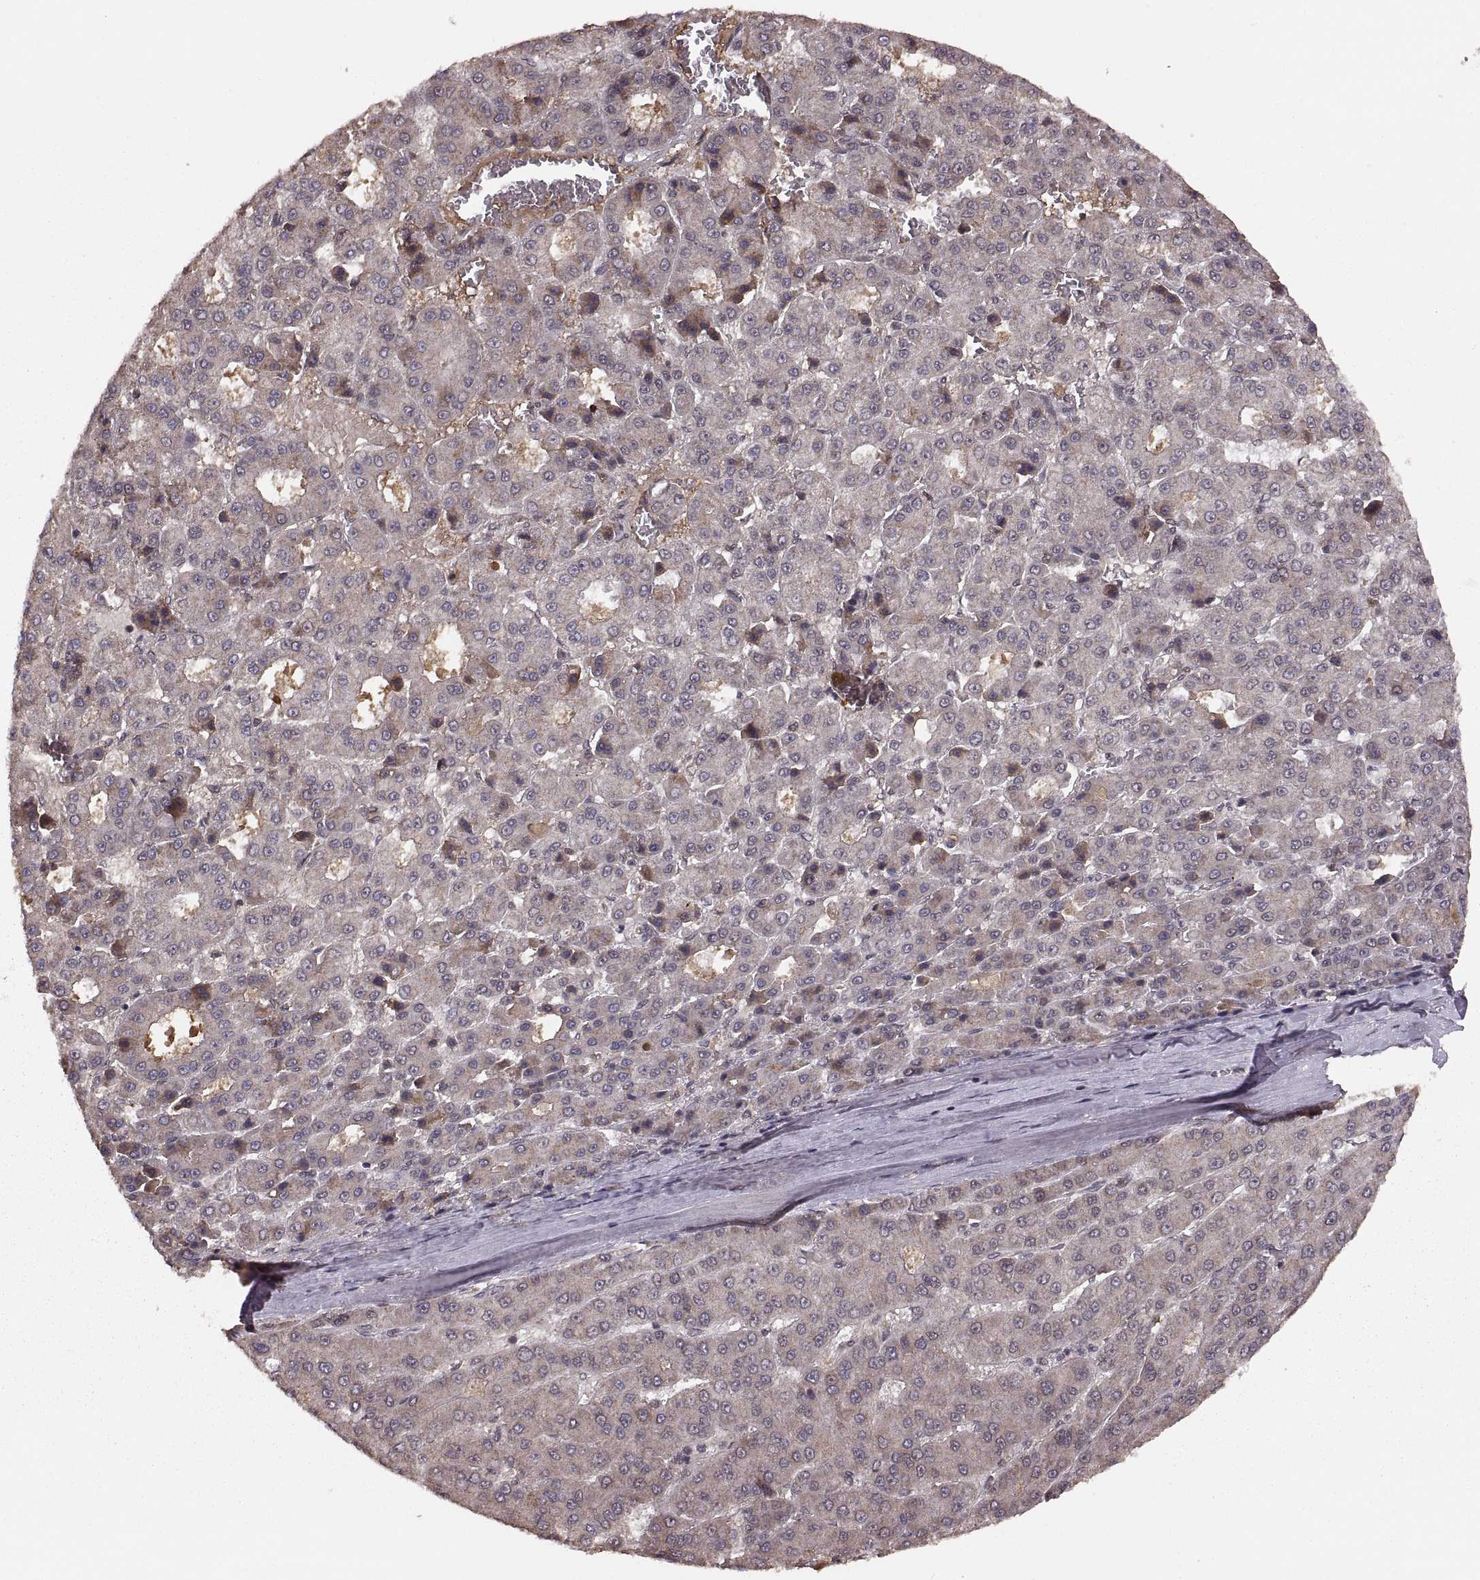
{"staining": {"intensity": "weak", "quantity": "25%-75%", "location": "cytoplasmic/membranous"}, "tissue": "liver cancer", "cell_type": "Tumor cells", "image_type": "cancer", "snomed": [{"axis": "morphology", "description": "Carcinoma, Hepatocellular, NOS"}, {"axis": "topography", "description": "Liver"}], "caption": "This micrograph shows immunohistochemistry (IHC) staining of human liver hepatocellular carcinoma, with low weak cytoplasmic/membranous staining in about 25%-75% of tumor cells.", "gene": "RFT1", "patient": {"sex": "male", "age": 70}}